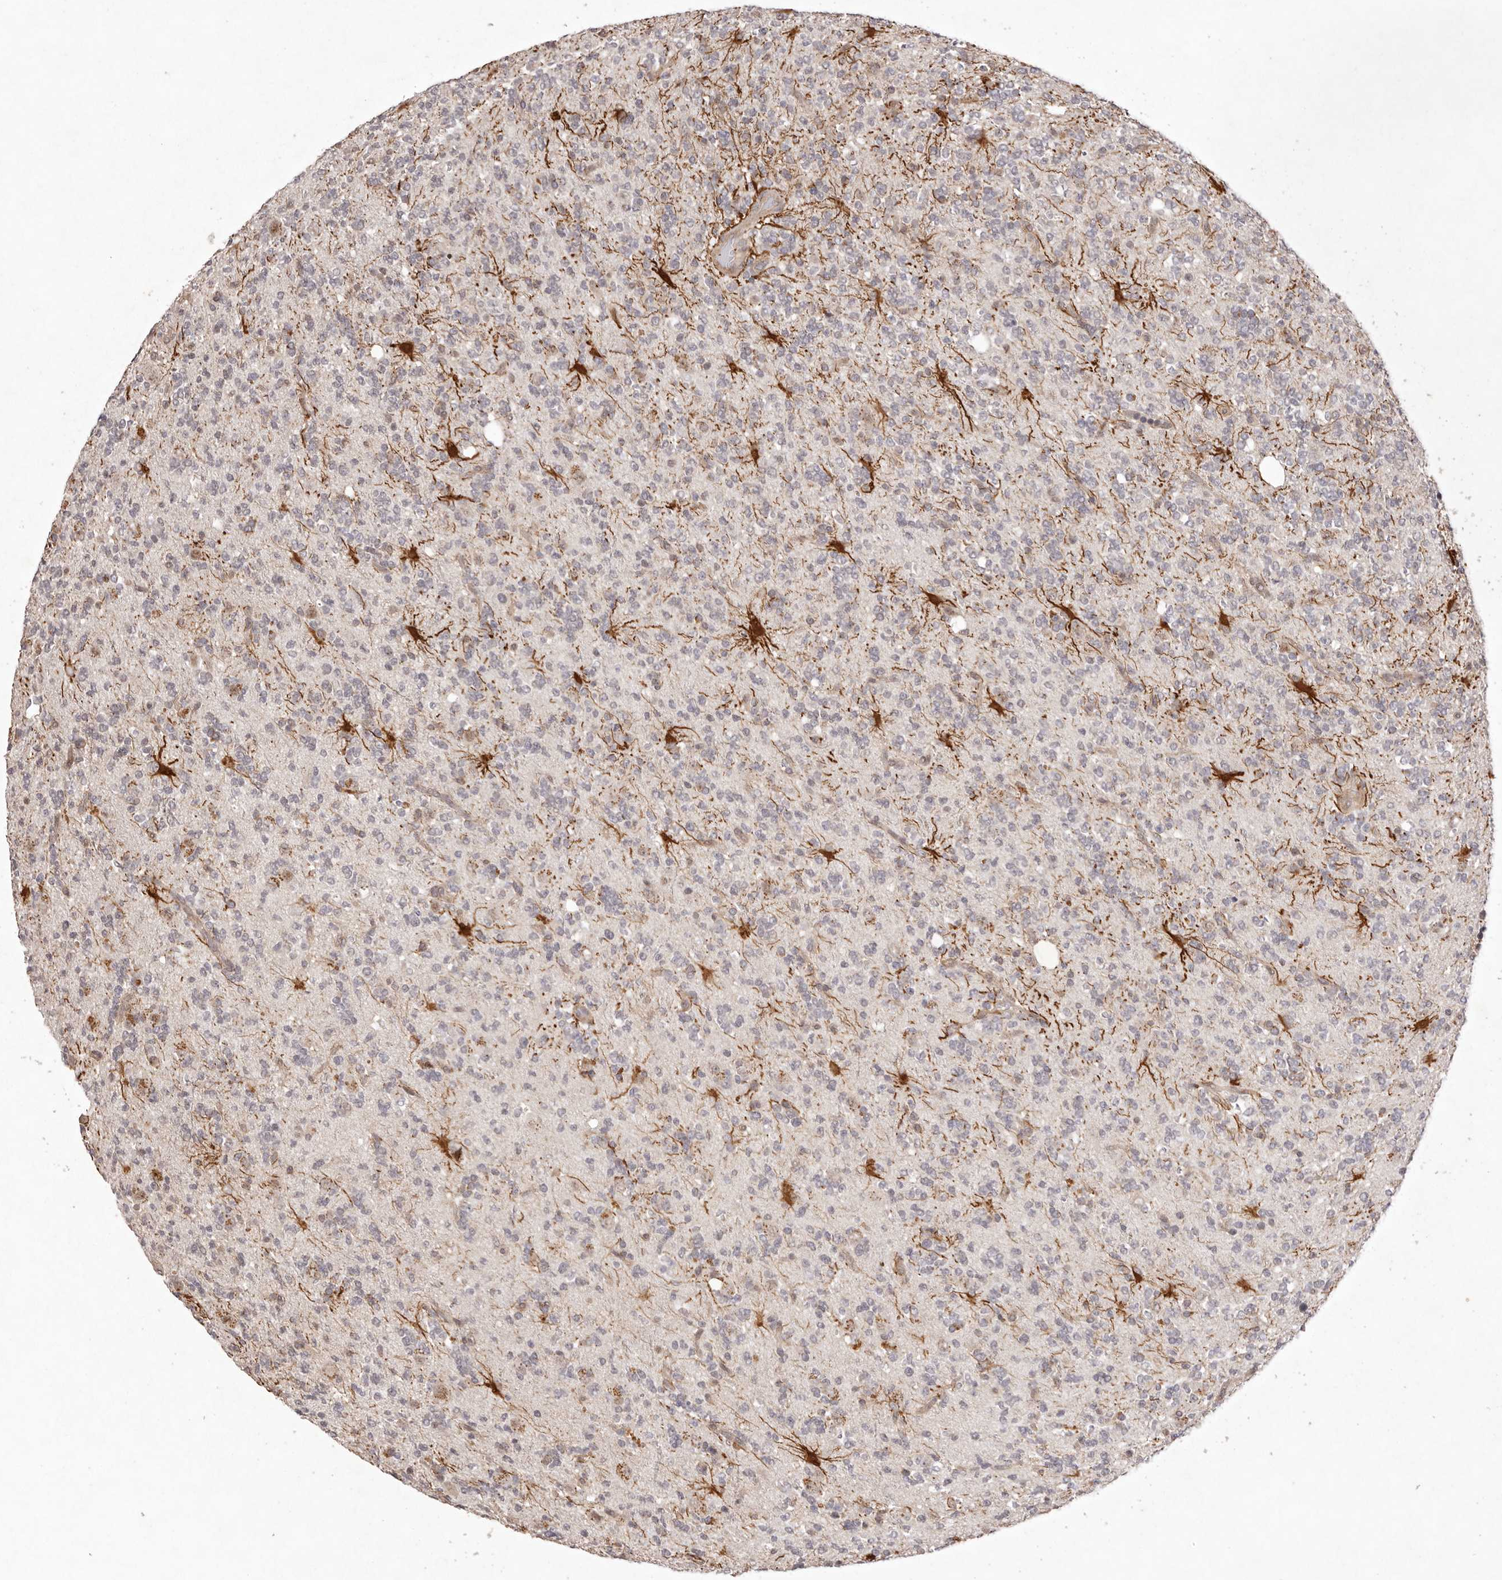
{"staining": {"intensity": "weak", "quantity": "<25%", "location": "cytoplasmic/membranous"}, "tissue": "glioma", "cell_type": "Tumor cells", "image_type": "cancer", "snomed": [{"axis": "morphology", "description": "Glioma, malignant, High grade"}, {"axis": "topography", "description": "Brain"}], "caption": "IHC photomicrograph of neoplastic tissue: human glioma stained with DAB reveals no significant protein expression in tumor cells. (Immunohistochemistry (ihc), brightfield microscopy, high magnification).", "gene": "BUD31", "patient": {"sex": "female", "age": 62}}